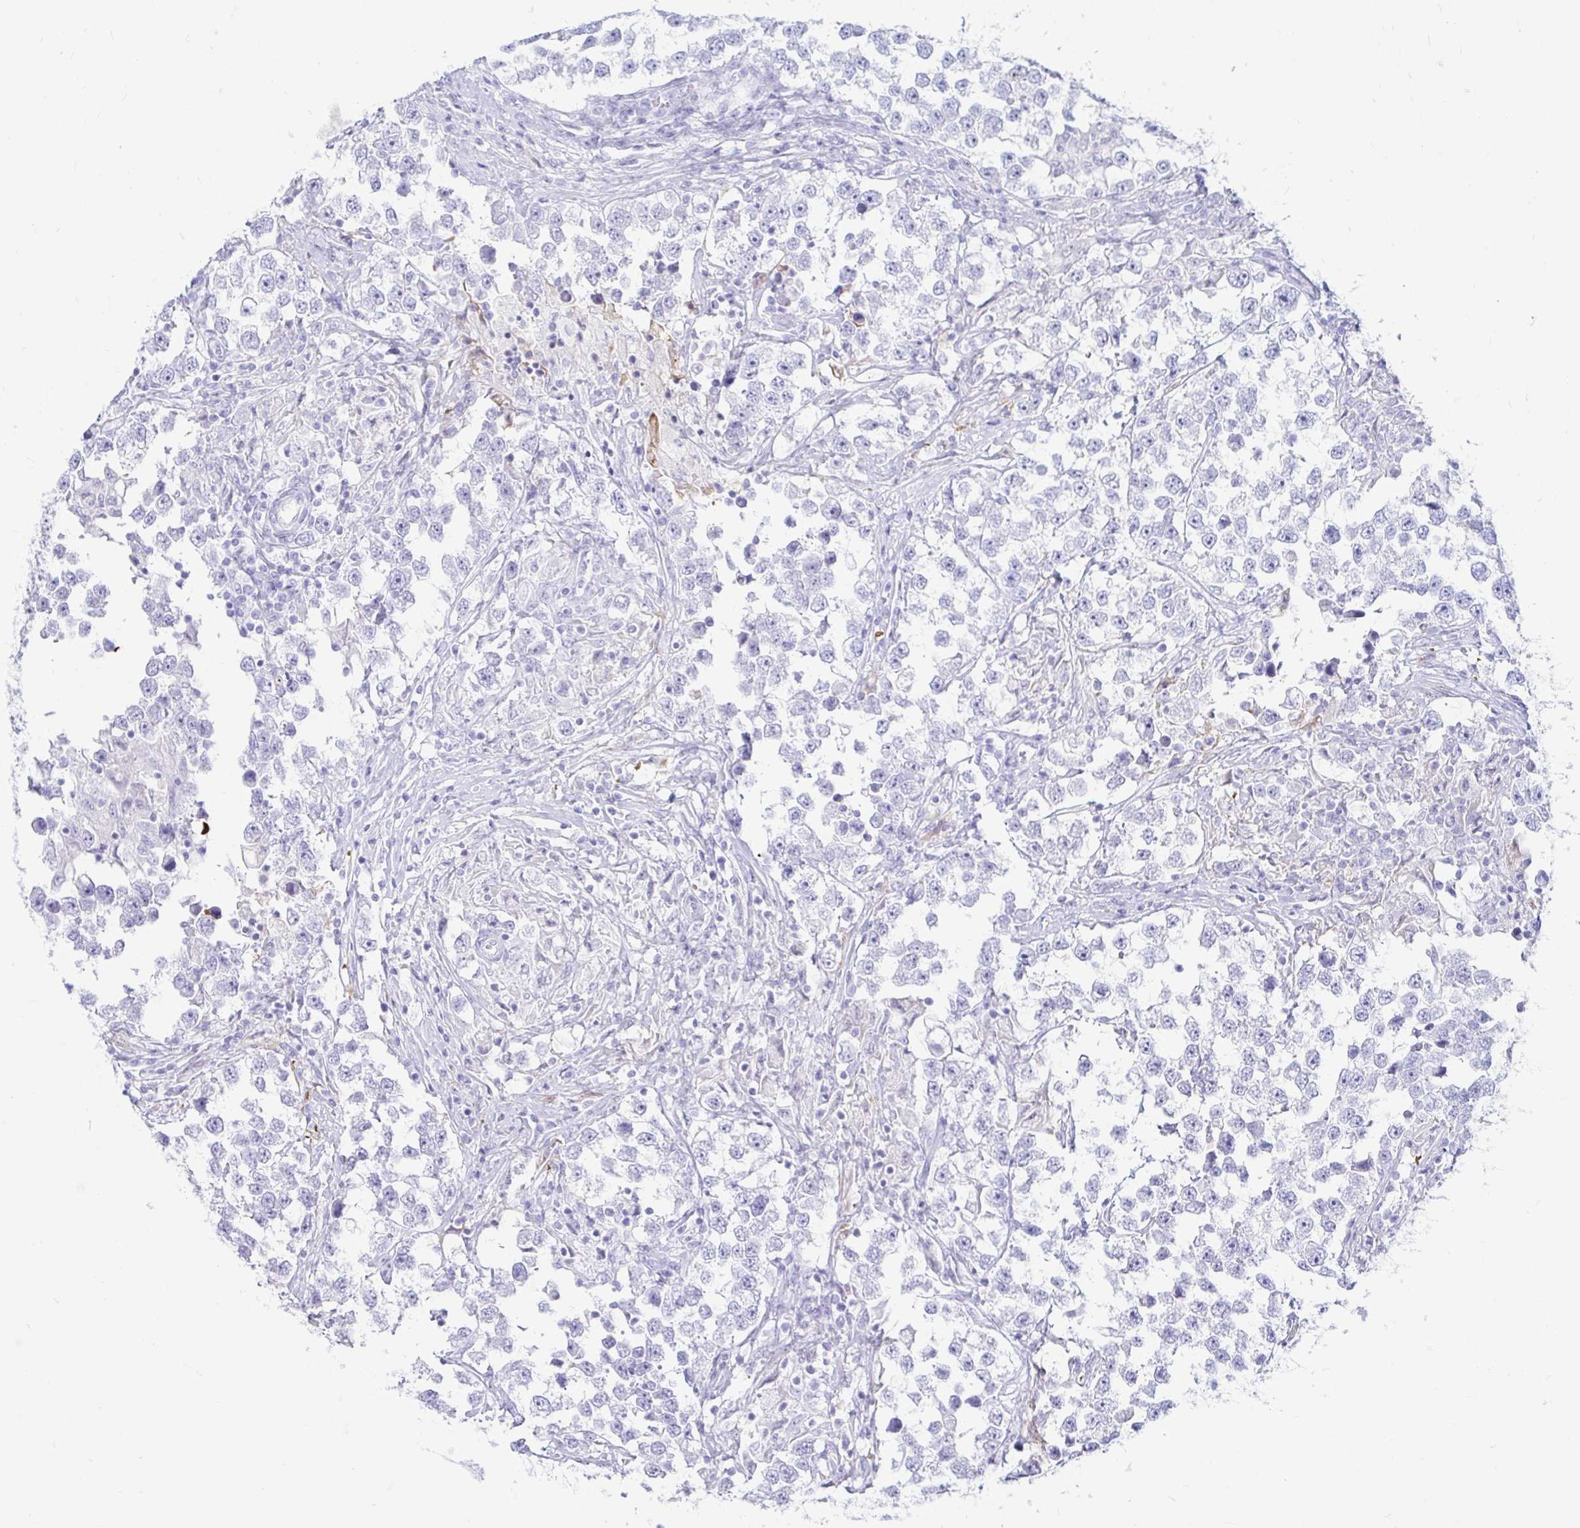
{"staining": {"intensity": "negative", "quantity": "none", "location": "none"}, "tissue": "testis cancer", "cell_type": "Tumor cells", "image_type": "cancer", "snomed": [{"axis": "morphology", "description": "Seminoma, NOS"}, {"axis": "topography", "description": "Testis"}], "caption": "High magnification brightfield microscopy of seminoma (testis) stained with DAB (brown) and counterstained with hematoxylin (blue): tumor cells show no significant staining.", "gene": "ERICH6", "patient": {"sex": "male", "age": 46}}